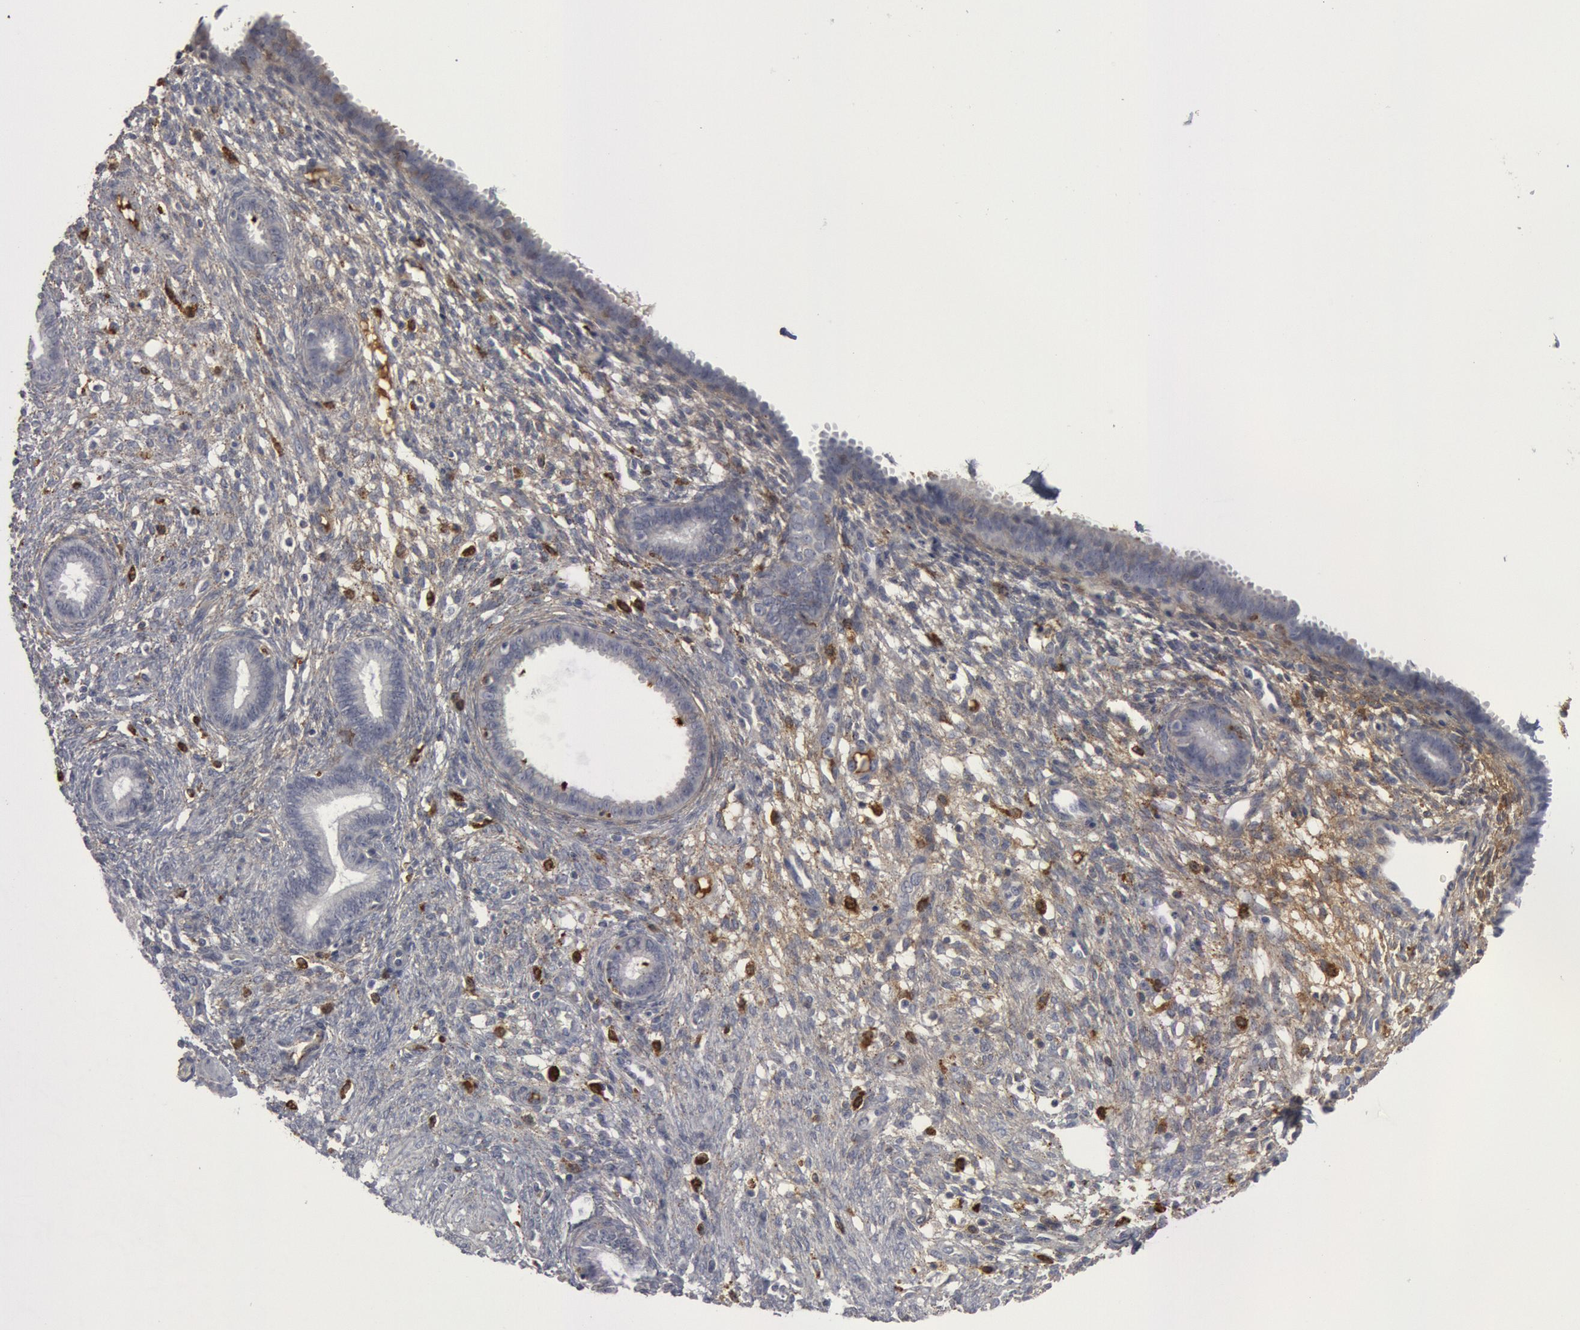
{"staining": {"intensity": "weak", "quantity": "<25%", "location": "cytoplasmic/membranous"}, "tissue": "endometrium", "cell_type": "Cells in endometrial stroma", "image_type": "normal", "snomed": [{"axis": "morphology", "description": "Normal tissue, NOS"}, {"axis": "topography", "description": "Endometrium"}], "caption": "The immunohistochemistry (IHC) photomicrograph has no significant expression in cells in endometrial stroma of endometrium.", "gene": "C1QC", "patient": {"sex": "female", "age": 72}}